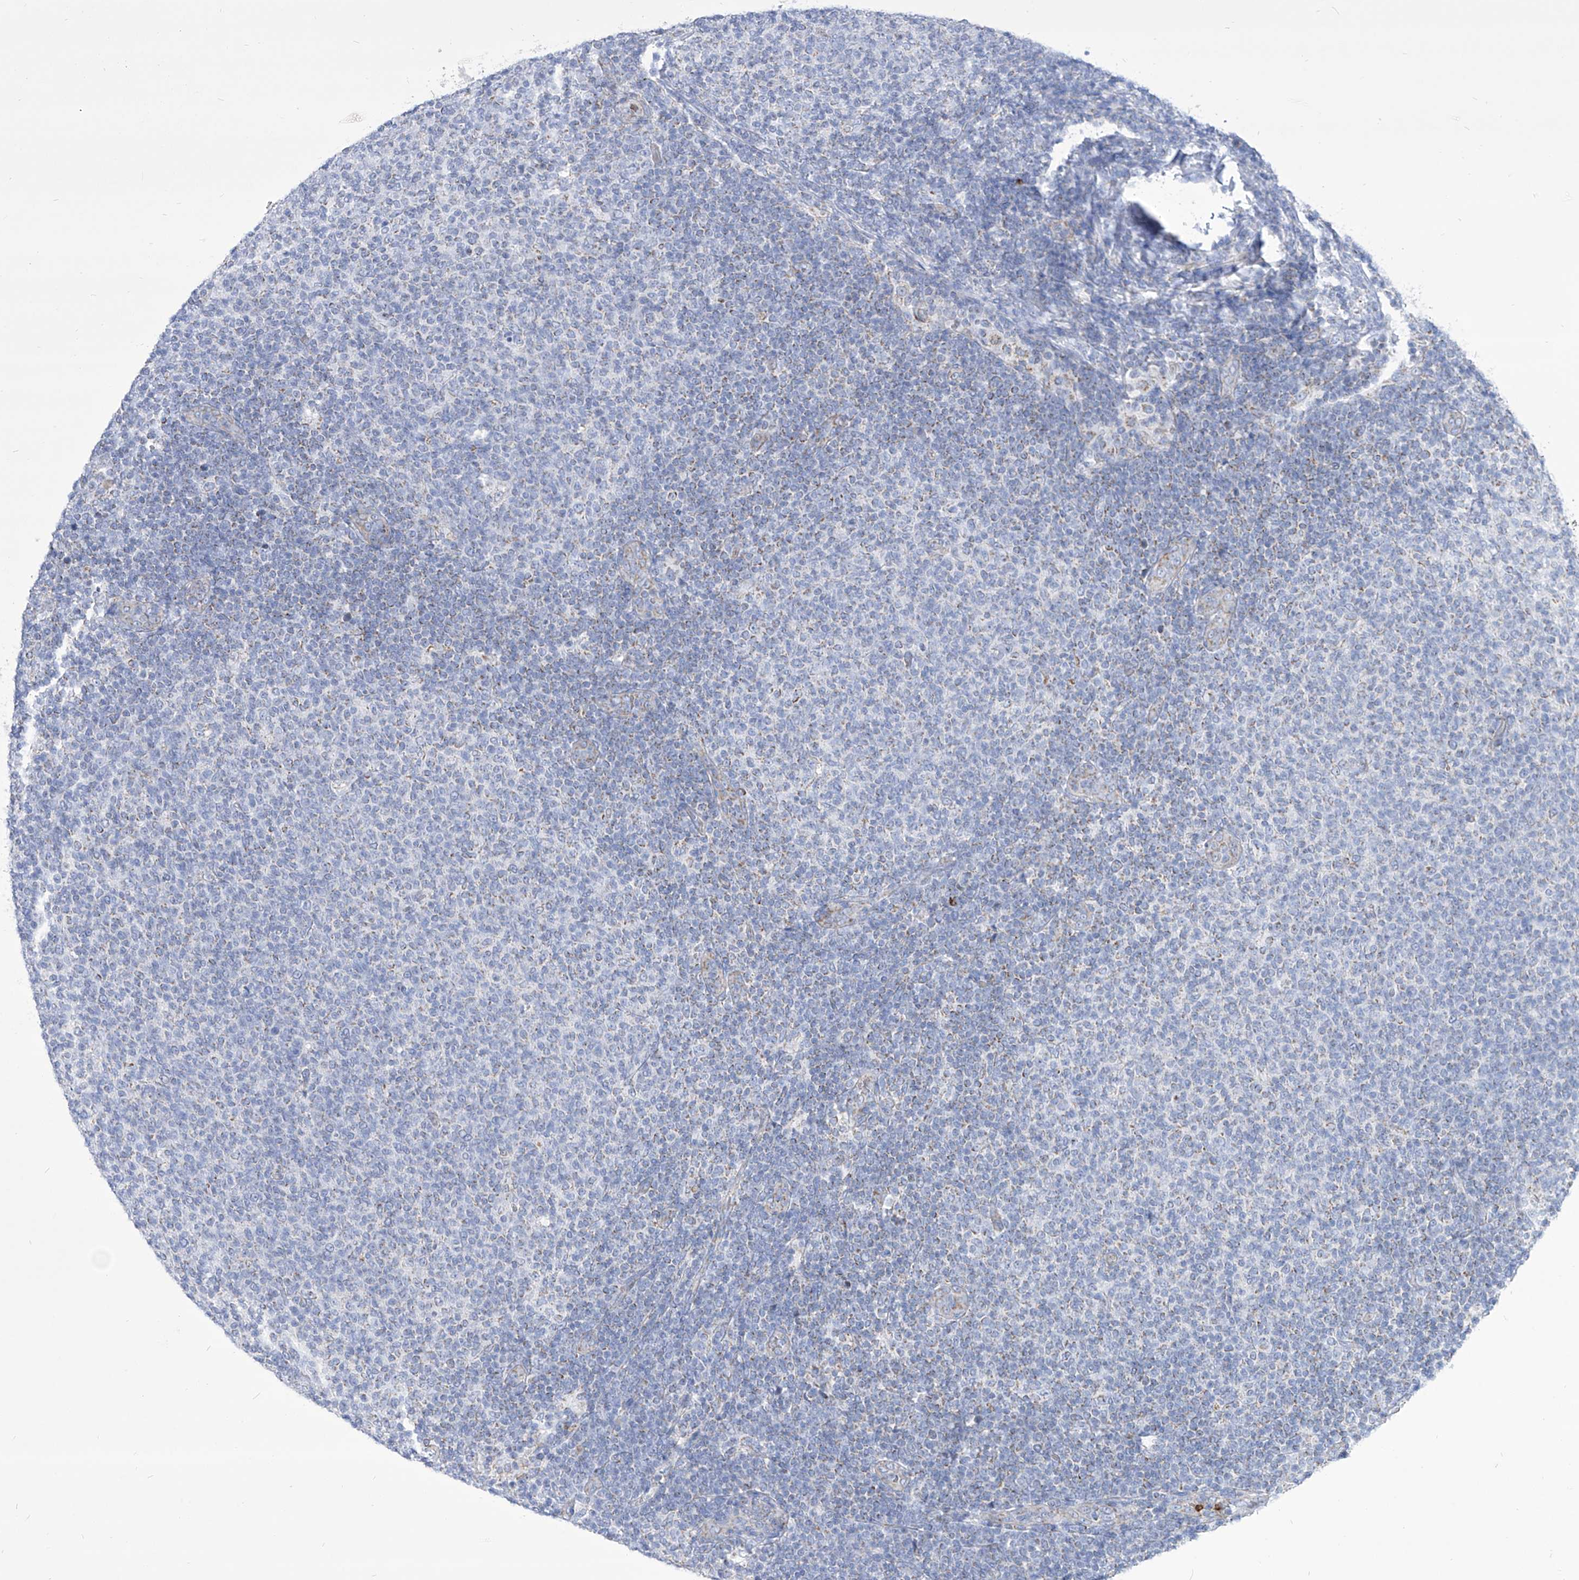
{"staining": {"intensity": "negative", "quantity": "none", "location": "none"}, "tissue": "lymphoma", "cell_type": "Tumor cells", "image_type": "cancer", "snomed": [{"axis": "morphology", "description": "Malignant lymphoma, non-Hodgkin's type, Low grade"}, {"axis": "topography", "description": "Lymph node"}], "caption": "DAB (3,3'-diaminobenzidine) immunohistochemical staining of human lymphoma reveals no significant staining in tumor cells.", "gene": "COQ3", "patient": {"sex": "male", "age": 66}}